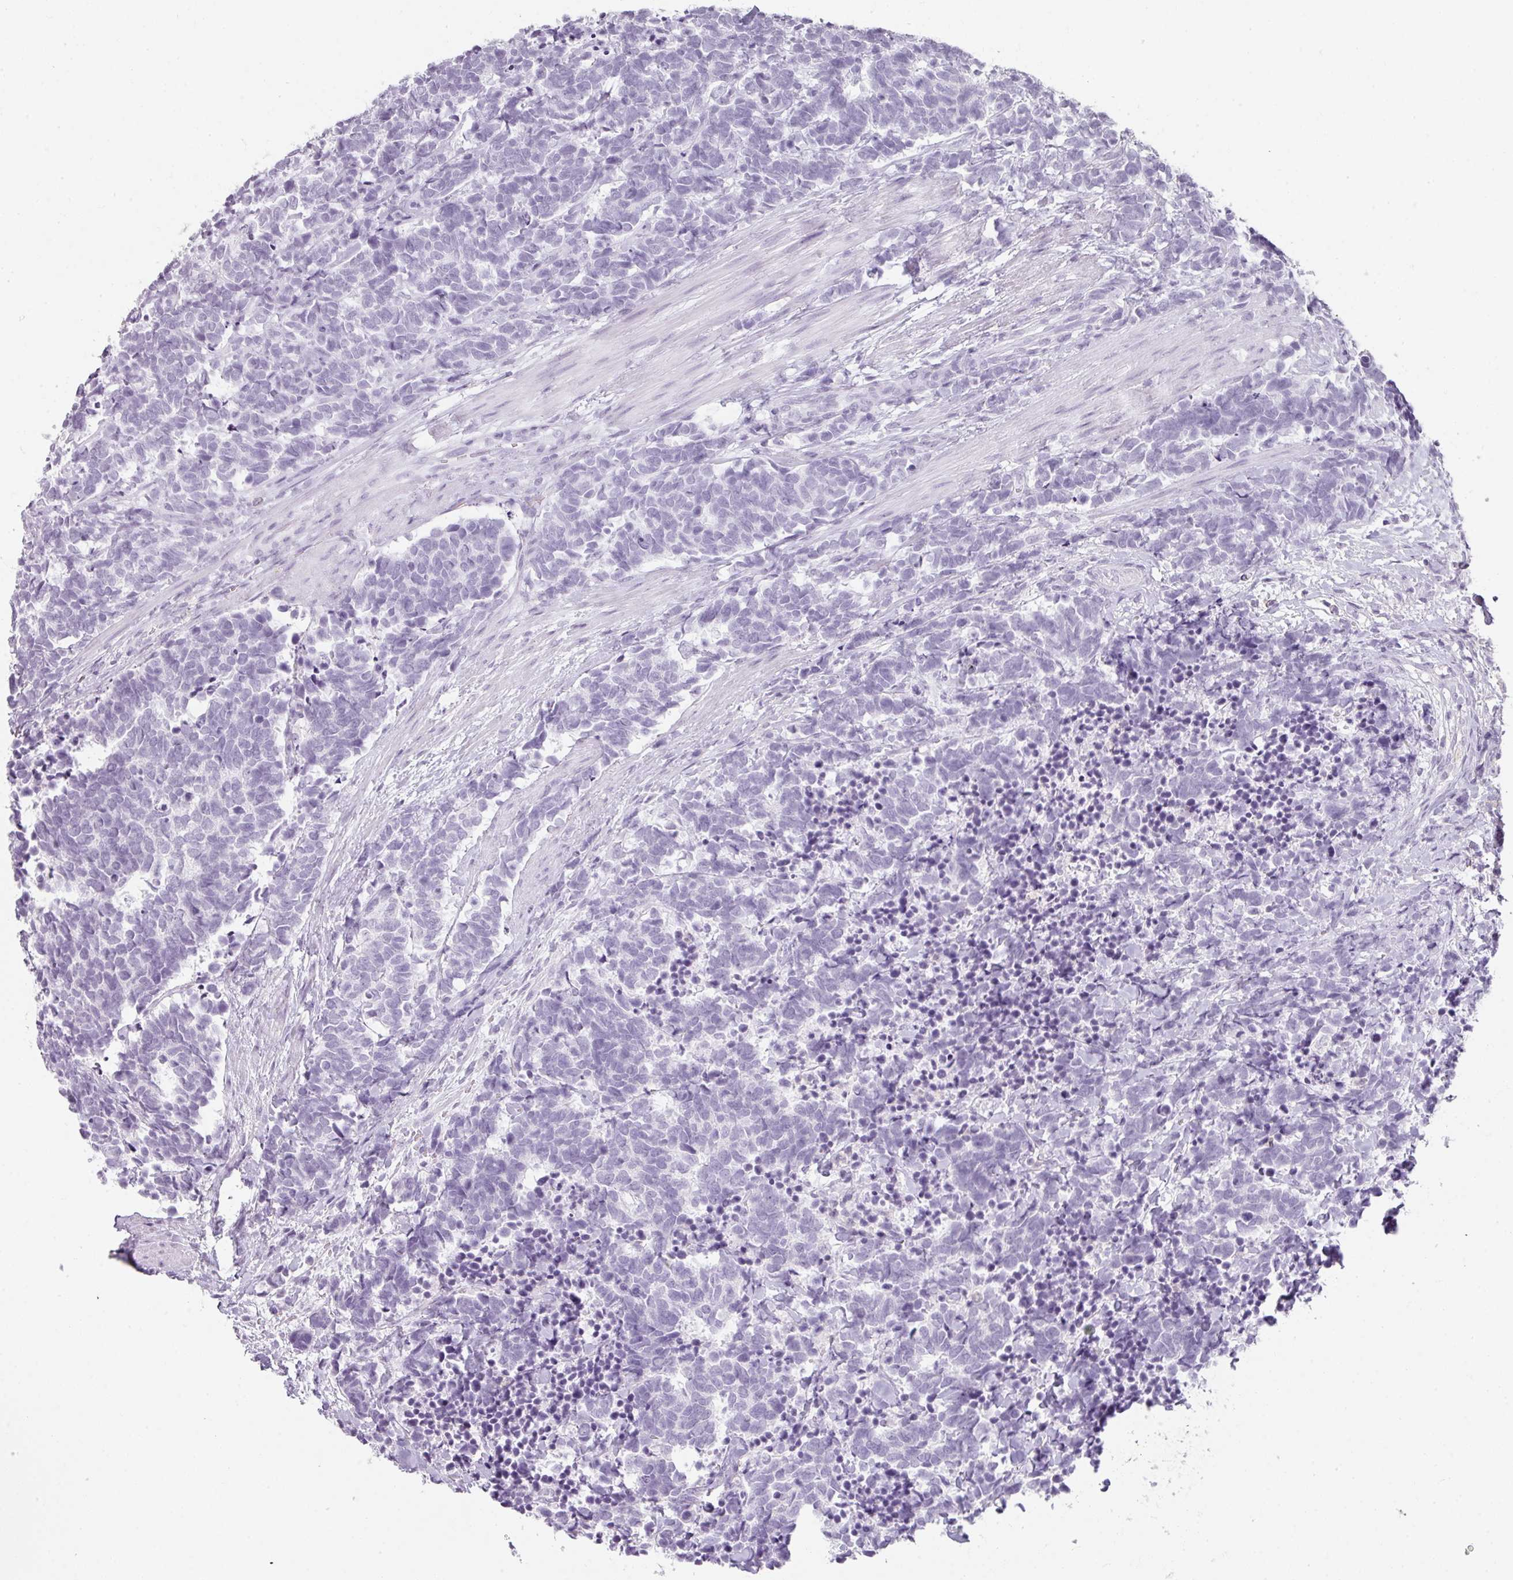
{"staining": {"intensity": "negative", "quantity": "none", "location": "none"}, "tissue": "carcinoid", "cell_type": "Tumor cells", "image_type": "cancer", "snomed": [{"axis": "morphology", "description": "Carcinoma, NOS"}, {"axis": "morphology", "description": "Carcinoid, malignant, NOS"}, {"axis": "topography", "description": "Prostate"}], "caption": "High power microscopy image of an immunohistochemistry image of carcinoid (malignant), revealing no significant positivity in tumor cells.", "gene": "TMEM42", "patient": {"sex": "male", "age": 57}}